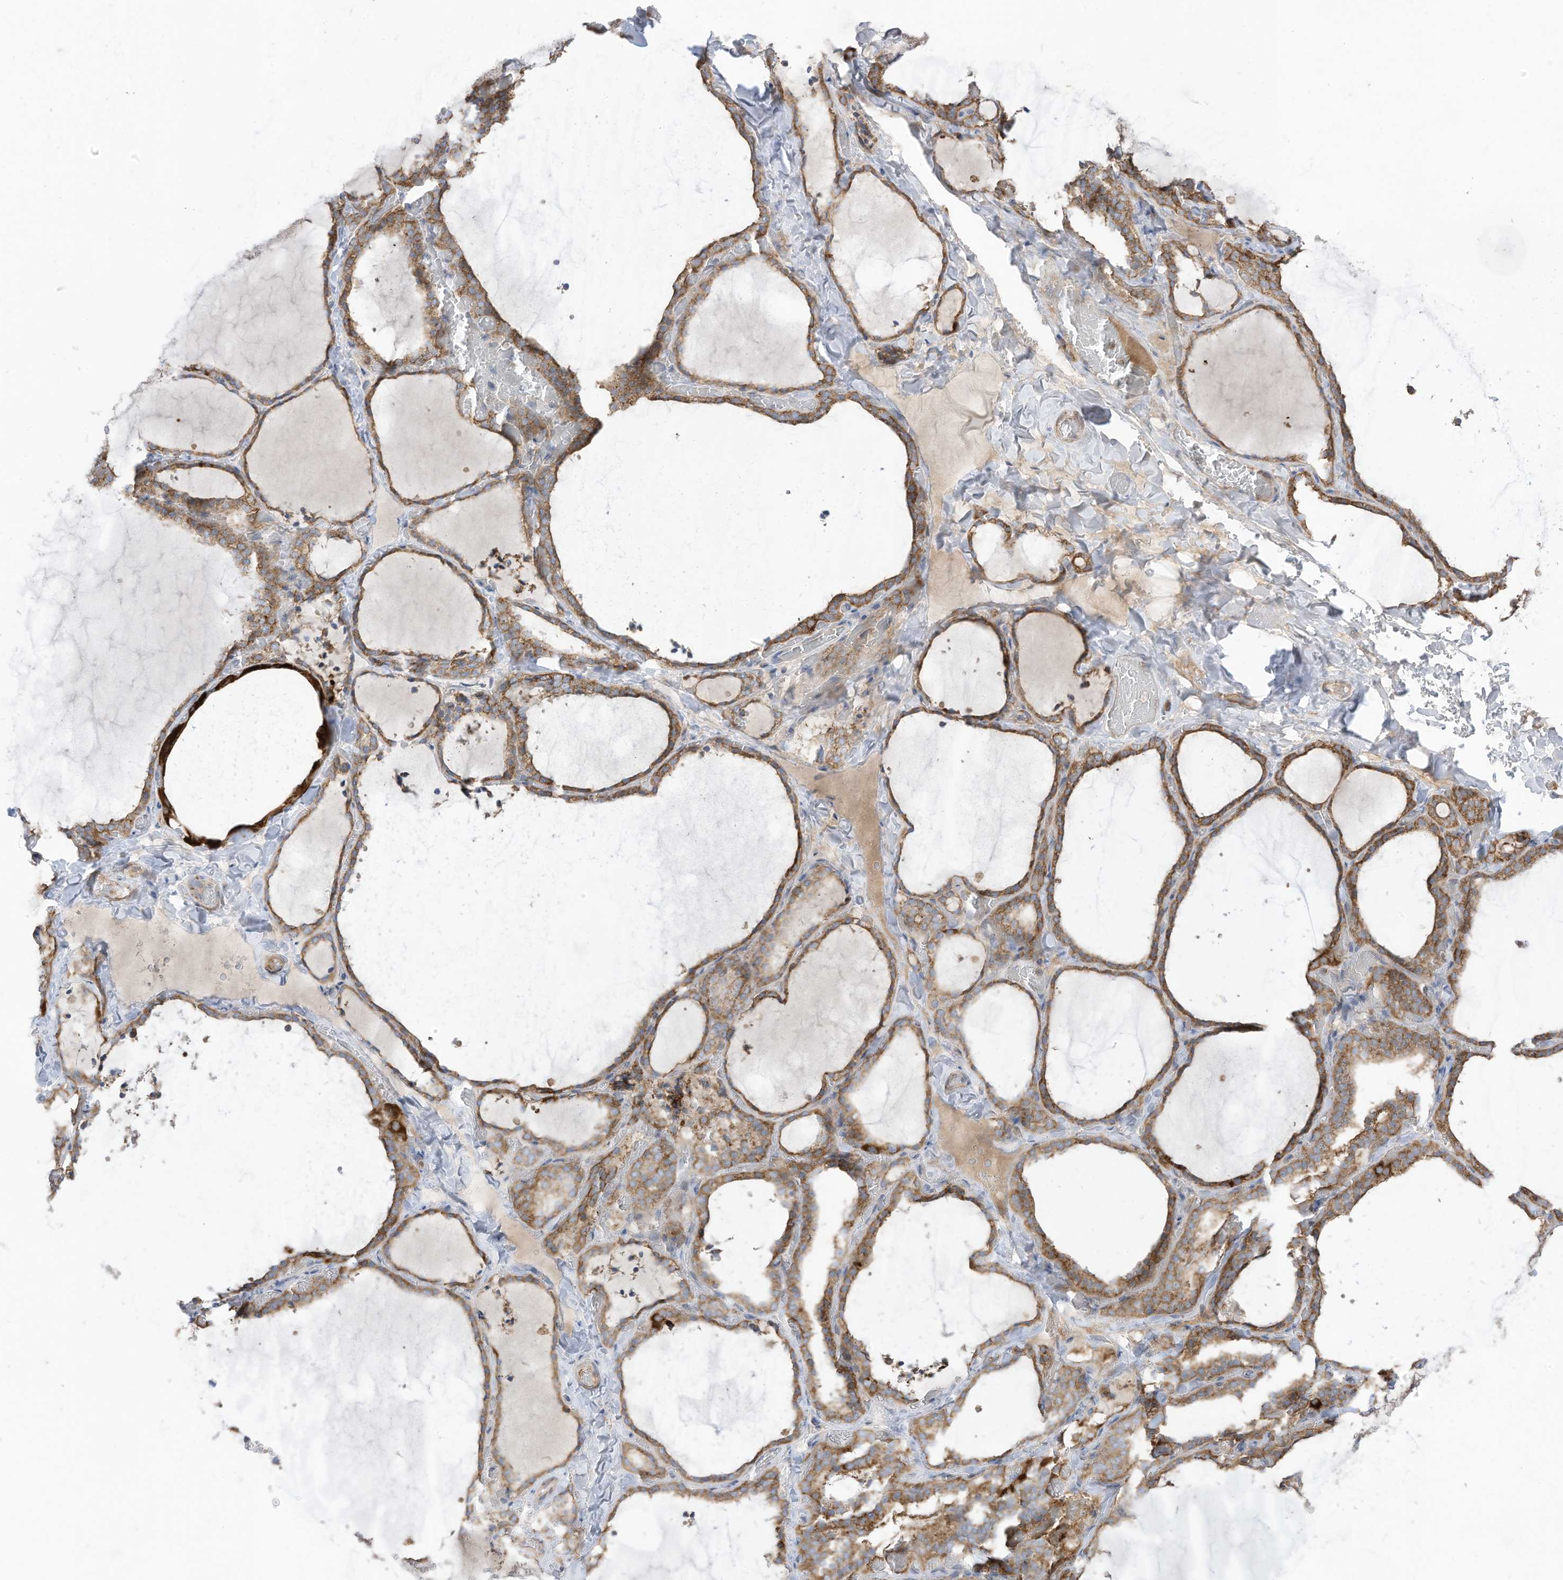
{"staining": {"intensity": "moderate", "quantity": ">75%", "location": "cytoplasmic/membranous"}, "tissue": "thyroid gland", "cell_type": "Glandular cells", "image_type": "normal", "snomed": [{"axis": "morphology", "description": "Normal tissue, NOS"}, {"axis": "topography", "description": "Thyroid gland"}], "caption": "IHC of normal thyroid gland reveals medium levels of moderate cytoplasmic/membranous expression in about >75% of glandular cells.", "gene": "CGAS", "patient": {"sex": "female", "age": 22}}